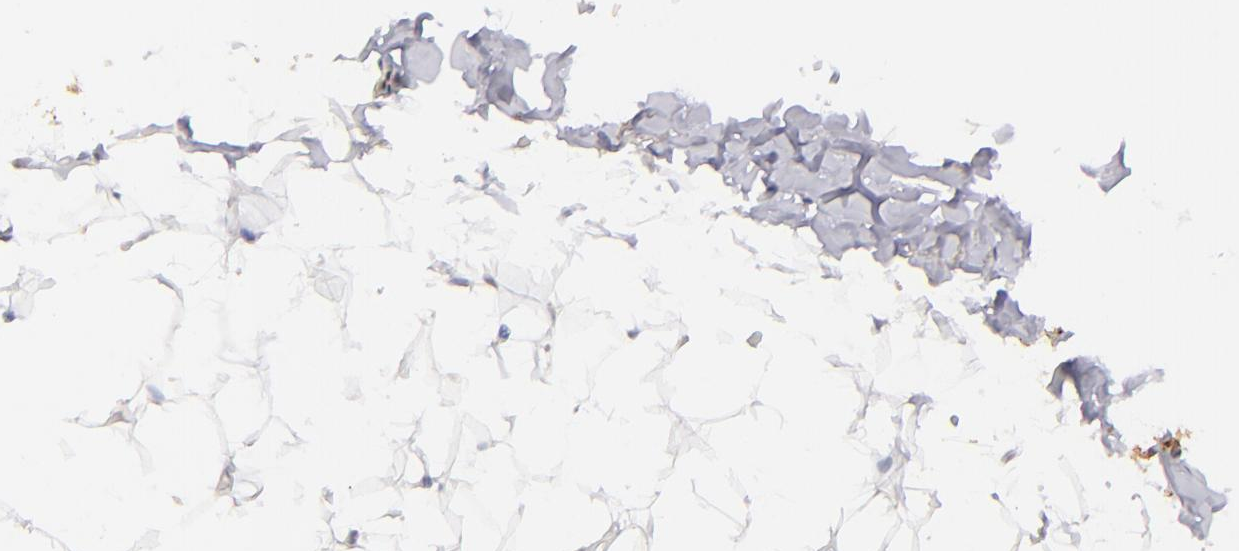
{"staining": {"intensity": "moderate", "quantity": "<25%", "location": "cytoplasmic/membranous"}, "tissue": "adipose tissue", "cell_type": "Adipocytes", "image_type": "normal", "snomed": [{"axis": "morphology", "description": "Normal tissue, NOS"}, {"axis": "topography", "description": "Soft tissue"}], "caption": "A photomicrograph showing moderate cytoplasmic/membranous expression in about <25% of adipocytes in unremarkable adipose tissue, as visualized by brown immunohistochemical staining.", "gene": "ZFYVE1", "patient": {"sex": "male", "age": 26}}